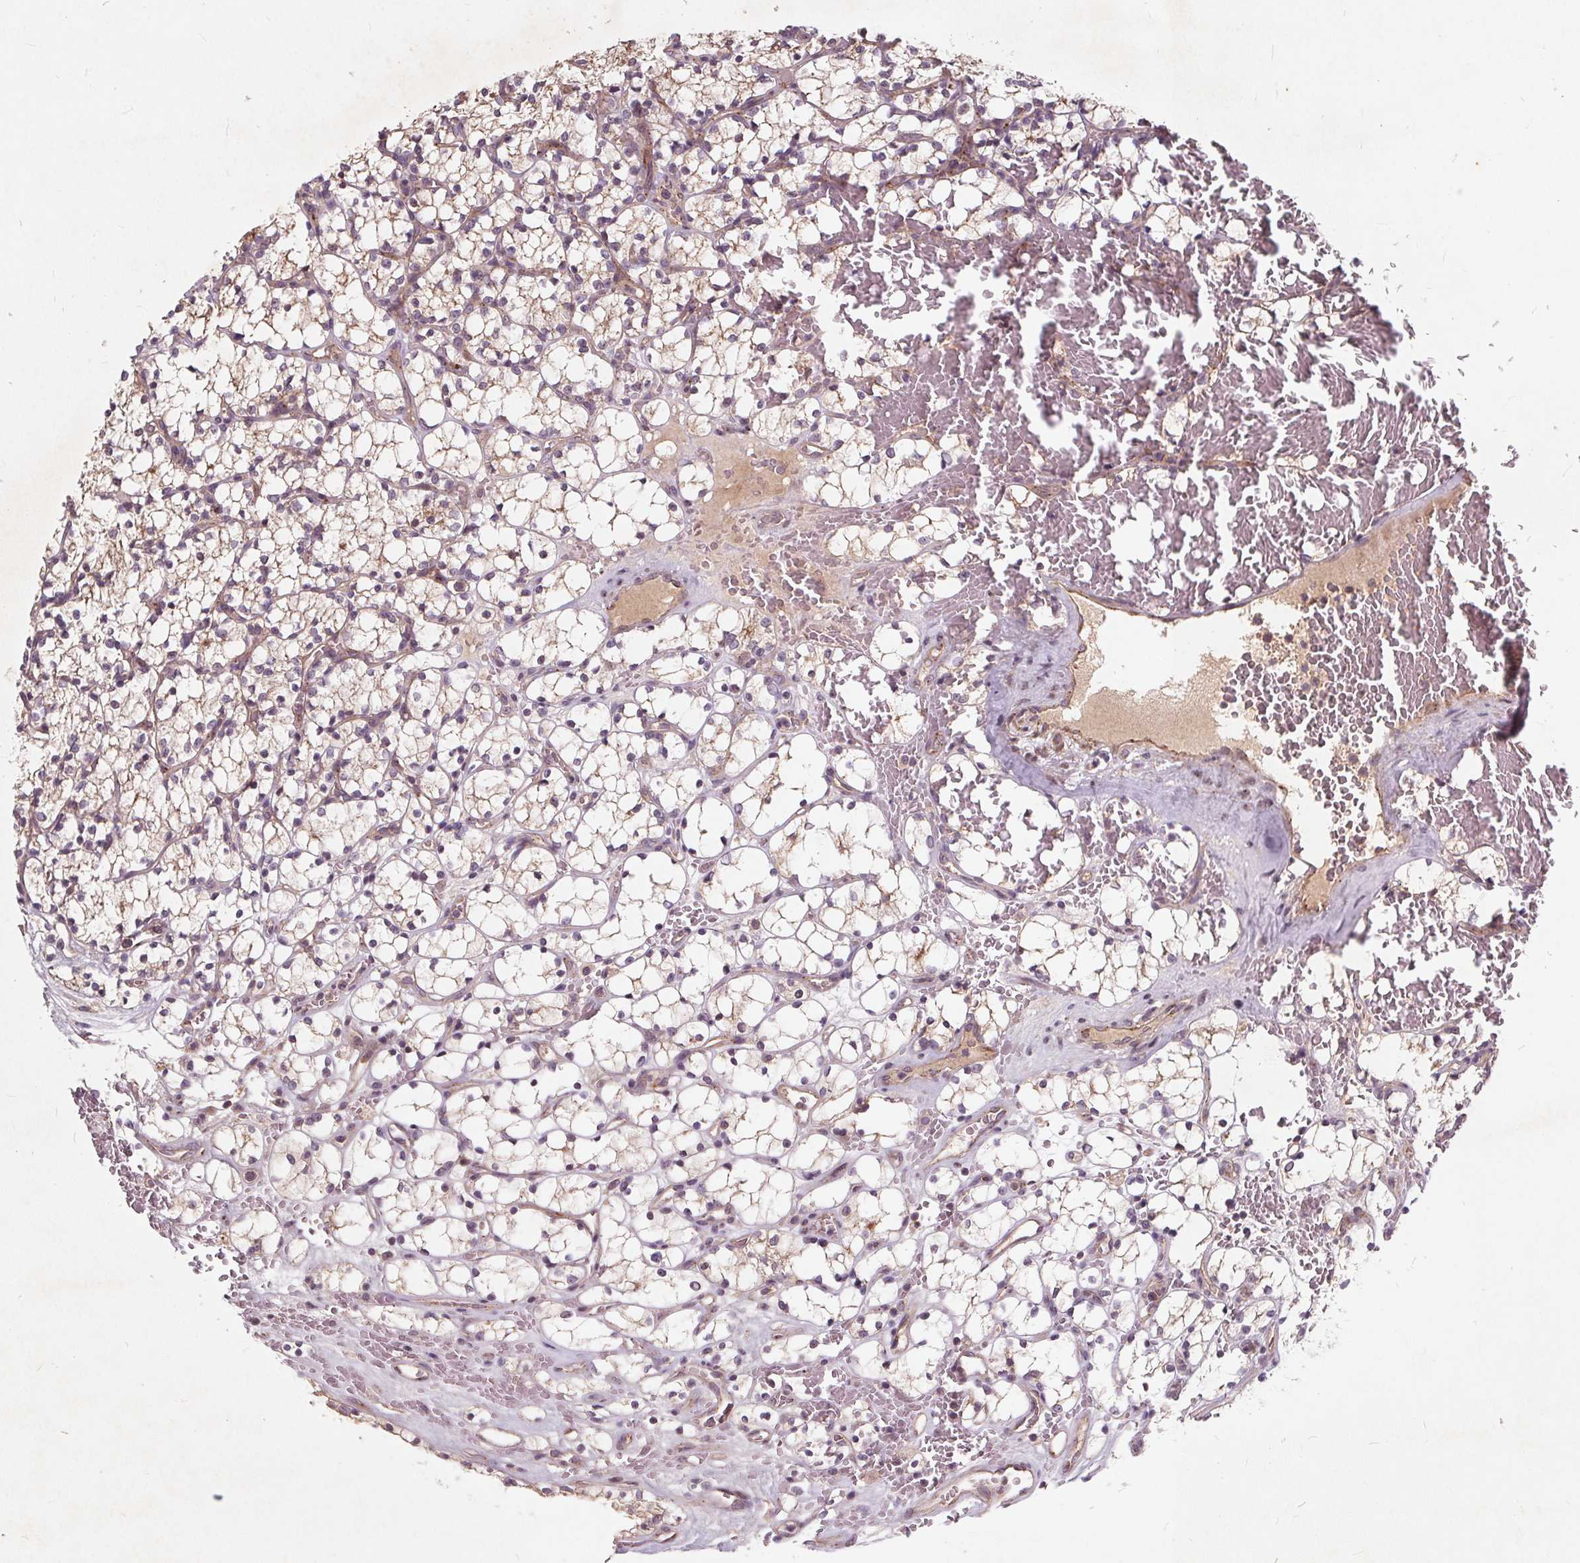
{"staining": {"intensity": "weak", "quantity": "<25%", "location": "cytoplasmic/membranous"}, "tissue": "renal cancer", "cell_type": "Tumor cells", "image_type": "cancer", "snomed": [{"axis": "morphology", "description": "Adenocarcinoma, NOS"}, {"axis": "topography", "description": "Kidney"}], "caption": "Protein analysis of adenocarcinoma (renal) exhibits no significant expression in tumor cells.", "gene": "CSNK1G2", "patient": {"sex": "female", "age": 69}}